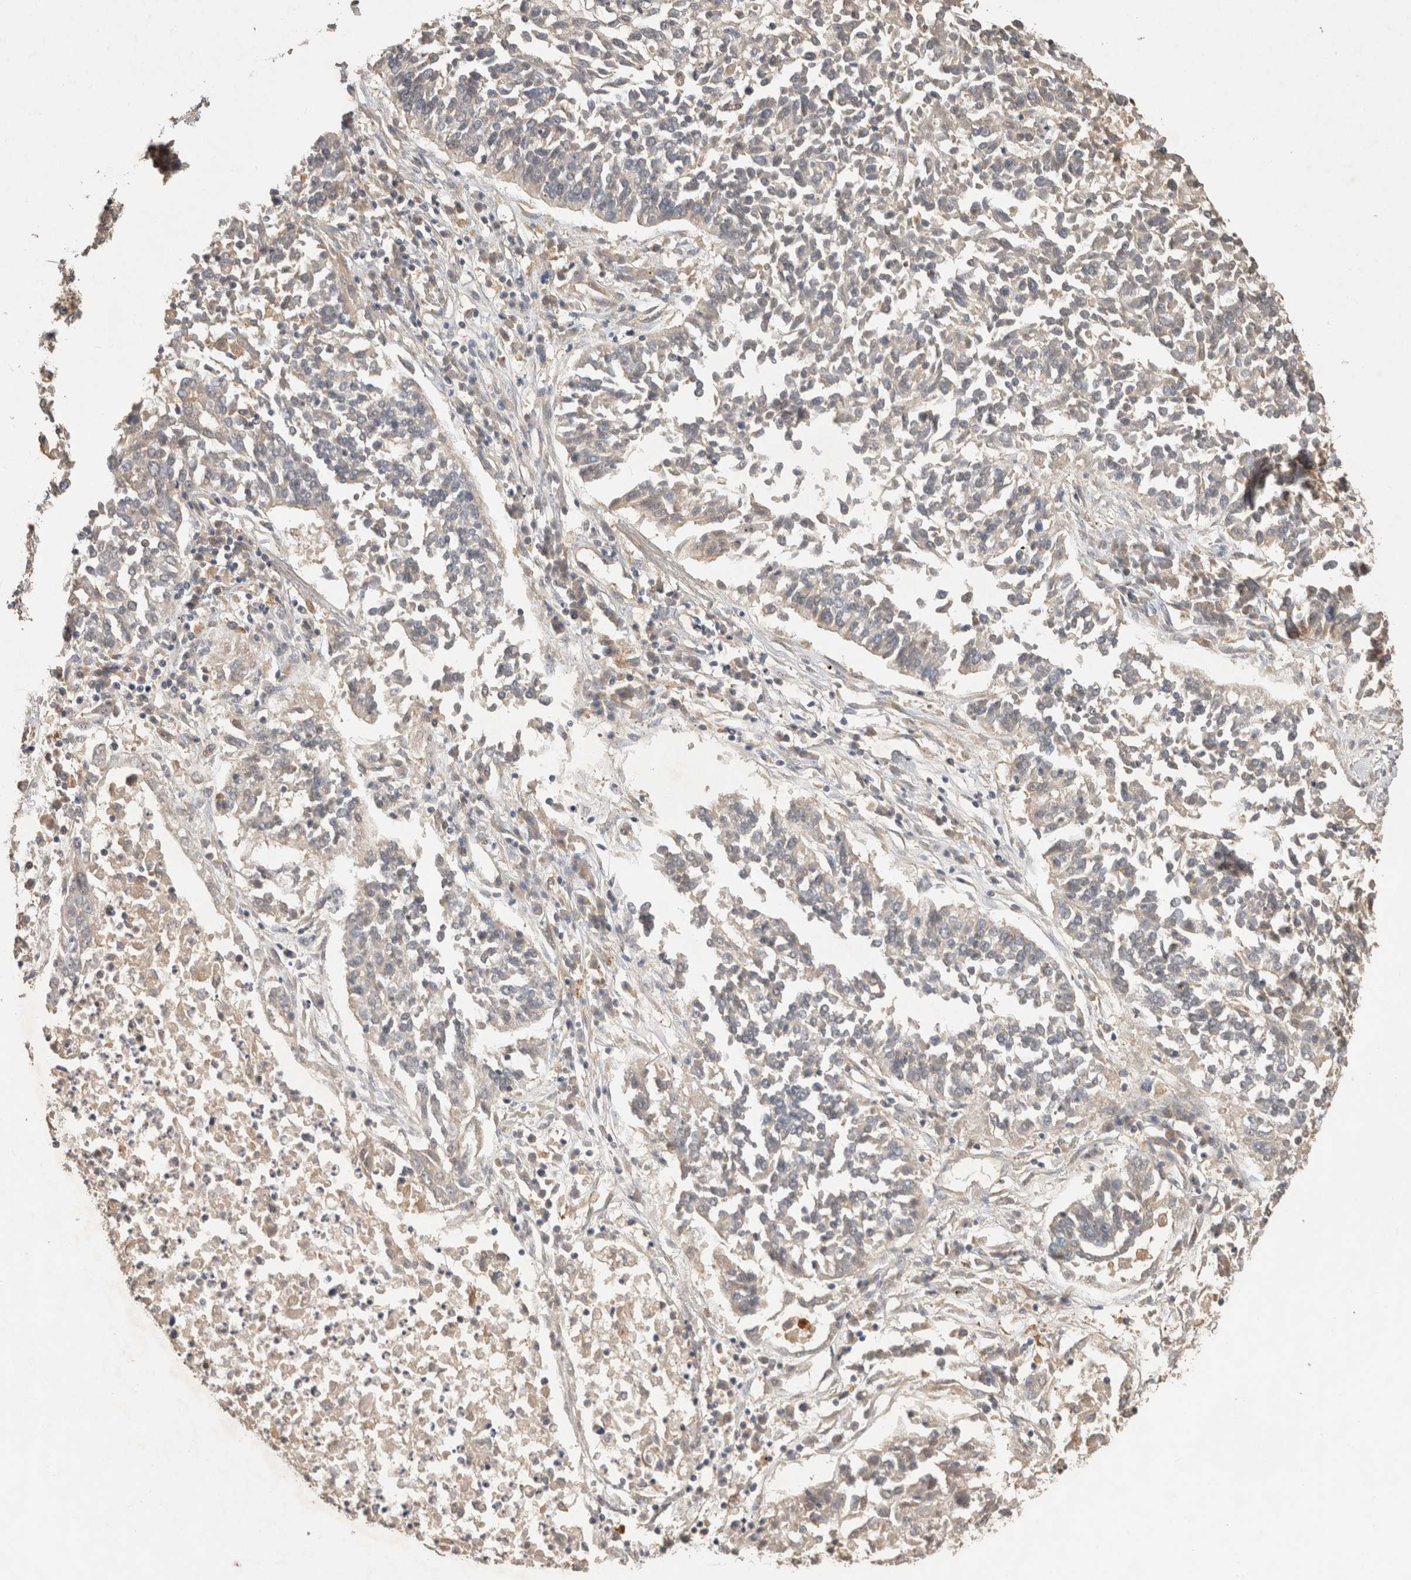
{"staining": {"intensity": "negative", "quantity": "none", "location": "none"}, "tissue": "lung cancer", "cell_type": "Tumor cells", "image_type": "cancer", "snomed": [{"axis": "morphology", "description": "Normal tissue, NOS"}, {"axis": "morphology", "description": "Squamous cell carcinoma, NOS"}, {"axis": "topography", "description": "Lymph node"}, {"axis": "topography", "description": "Cartilage tissue"}, {"axis": "topography", "description": "Bronchus"}, {"axis": "topography", "description": "Lung"}, {"axis": "topography", "description": "Peripheral nerve tissue"}], "caption": "The immunohistochemistry micrograph has no significant staining in tumor cells of lung cancer tissue.", "gene": "PPP1R42", "patient": {"sex": "female", "age": 49}}